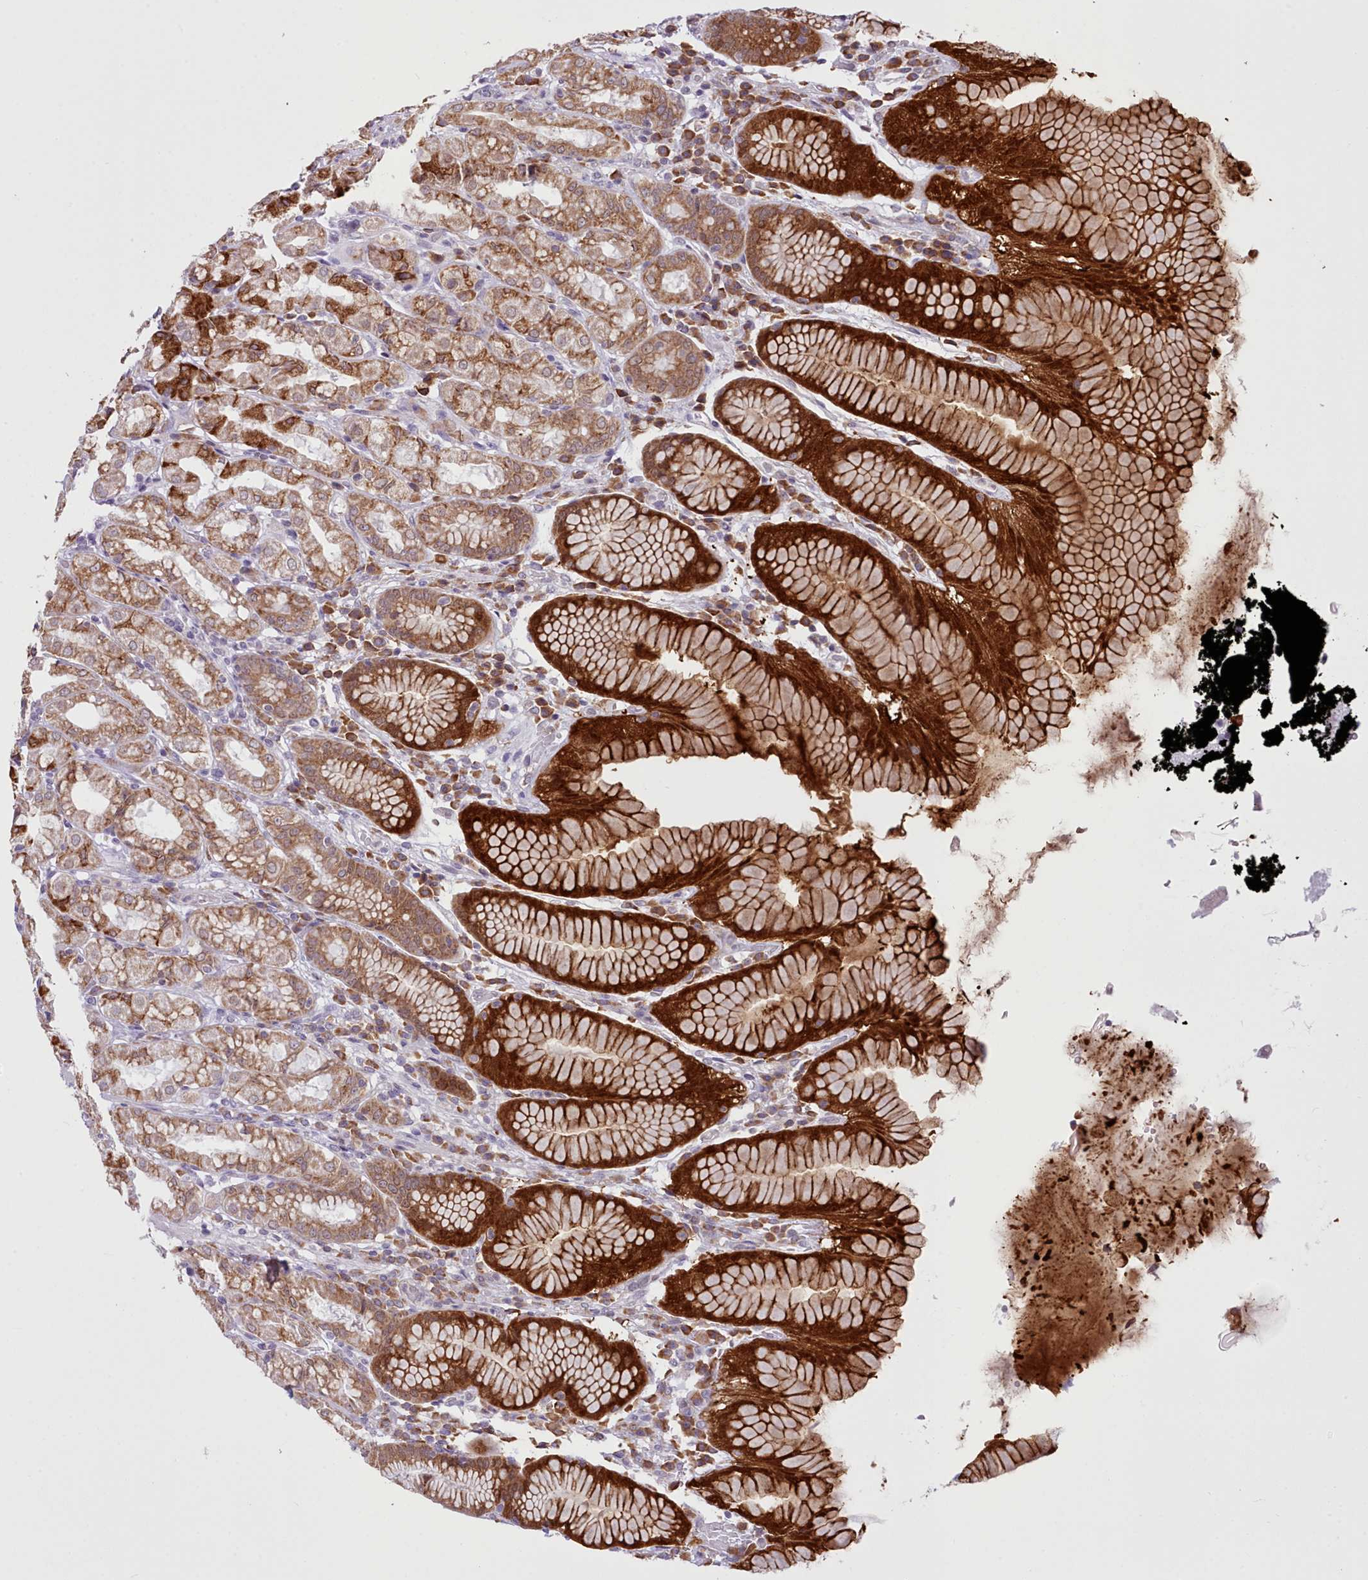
{"staining": {"intensity": "strong", "quantity": ">75%", "location": "cytoplasmic/membranous"}, "tissue": "stomach", "cell_type": "Glandular cells", "image_type": "normal", "snomed": [{"axis": "morphology", "description": "Normal tissue, NOS"}, {"axis": "topography", "description": "Stomach, lower"}], "caption": "Immunohistochemistry (IHC) image of unremarkable stomach stained for a protein (brown), which exhibits high levels of strong cytoplasmic/membranous staining in approximately >75% of glandular cells.", "gene": "SEC61B", "patient": {"sex": "female", "age": 56}}